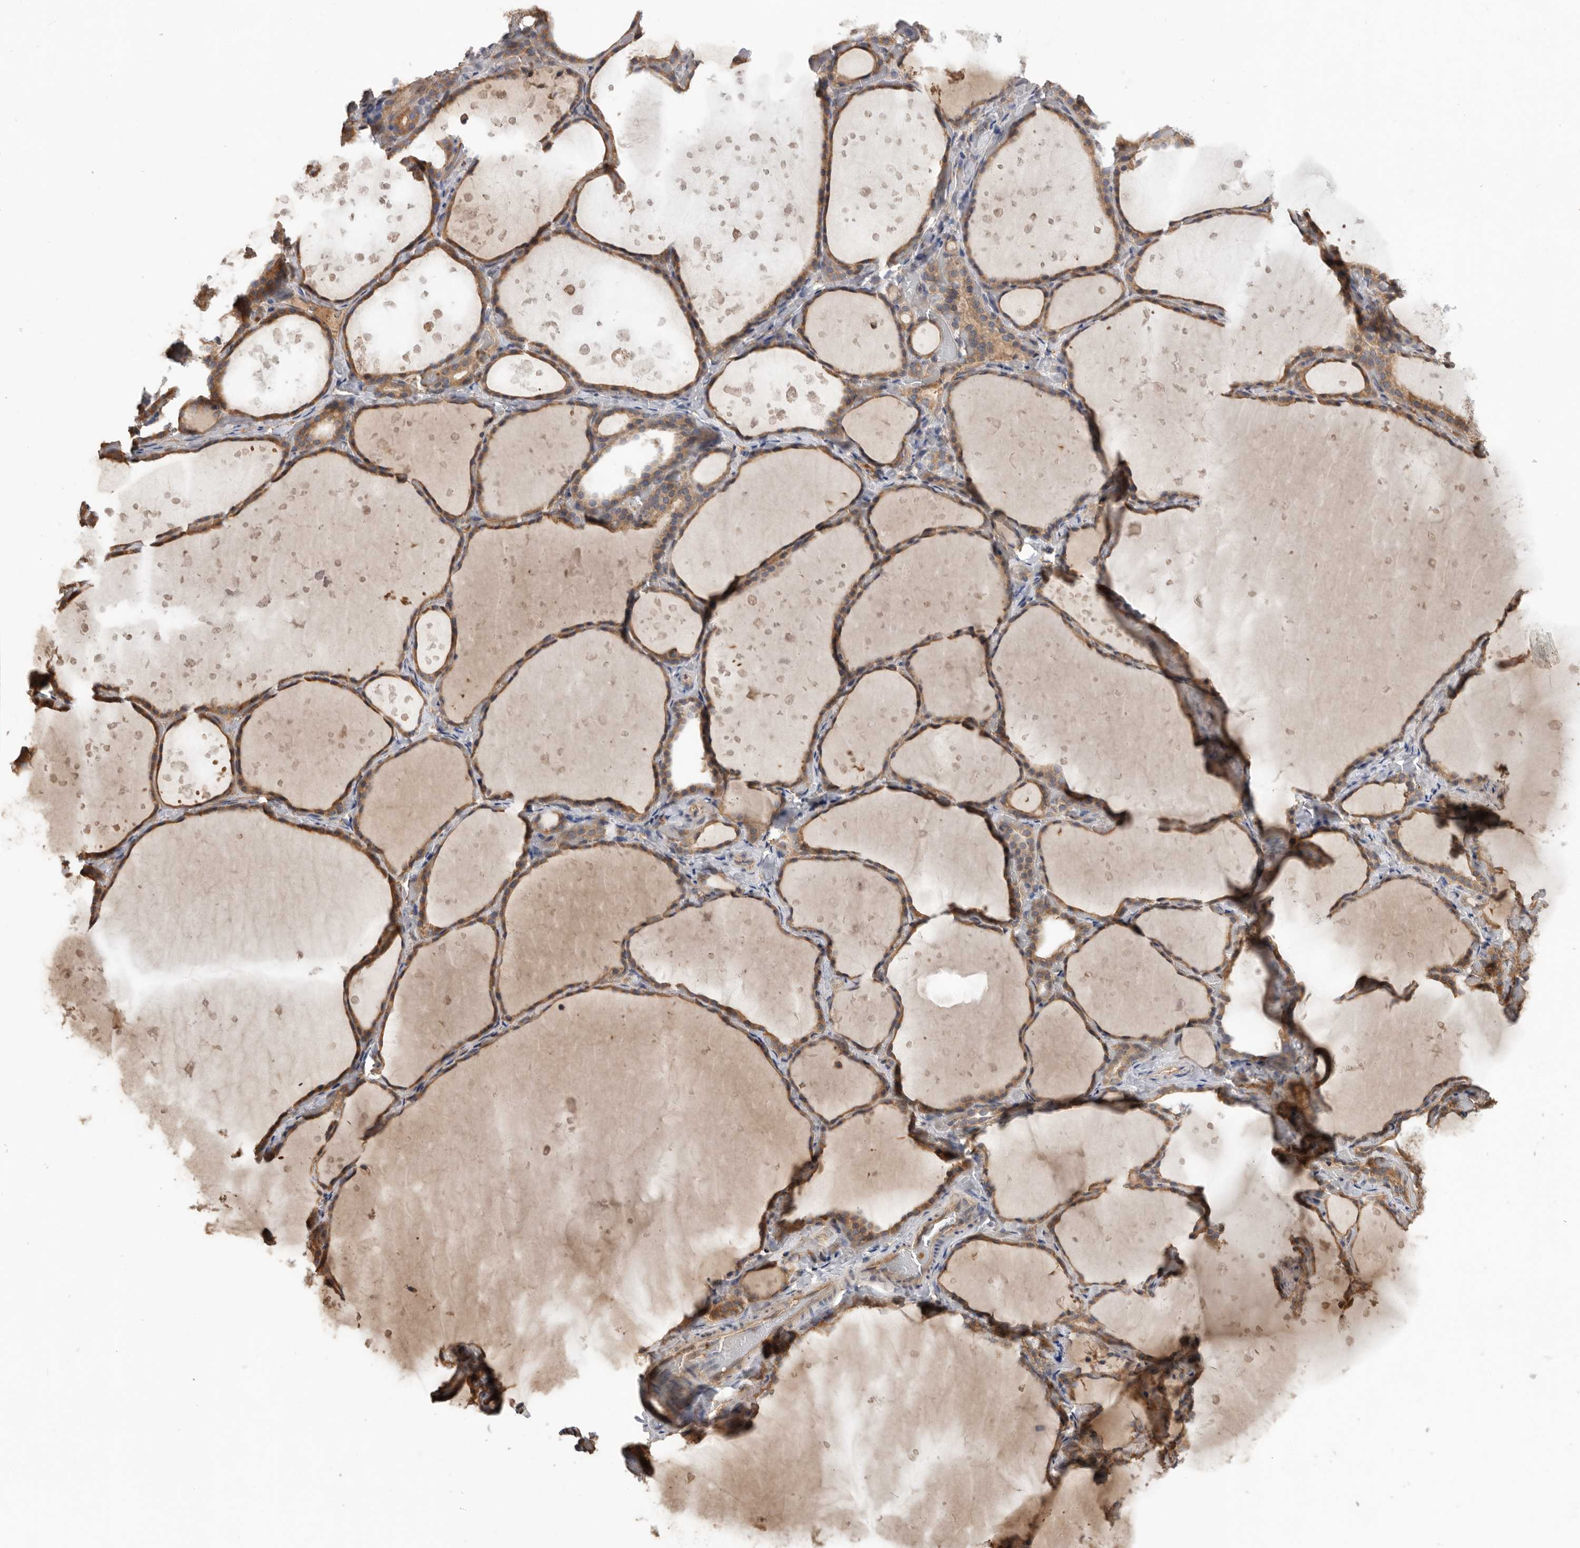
{"staining": {"intensity": "moderate", "quantity": ">75%", "location": "cytoplasmic/membranous"}, "tissue": "thyroid gland", "cell_type": "Glandular cells", "image_type": "normal", "snomed": [{"axis": "morphology", "description": "Normal tissue, NOS"}, {"axis": "topography", "description": "Thyroid gland"}], "caption": "Immunohistochemistry photomicrograph of benign thyroid gland stained for a protein (brown), which displays medium levels of moderate cytoplasmic/membranous staining in approximately >75% of glandular cells.", "gene": "CDC42BPB", "patient": {"sex": "female", "age": 44}}